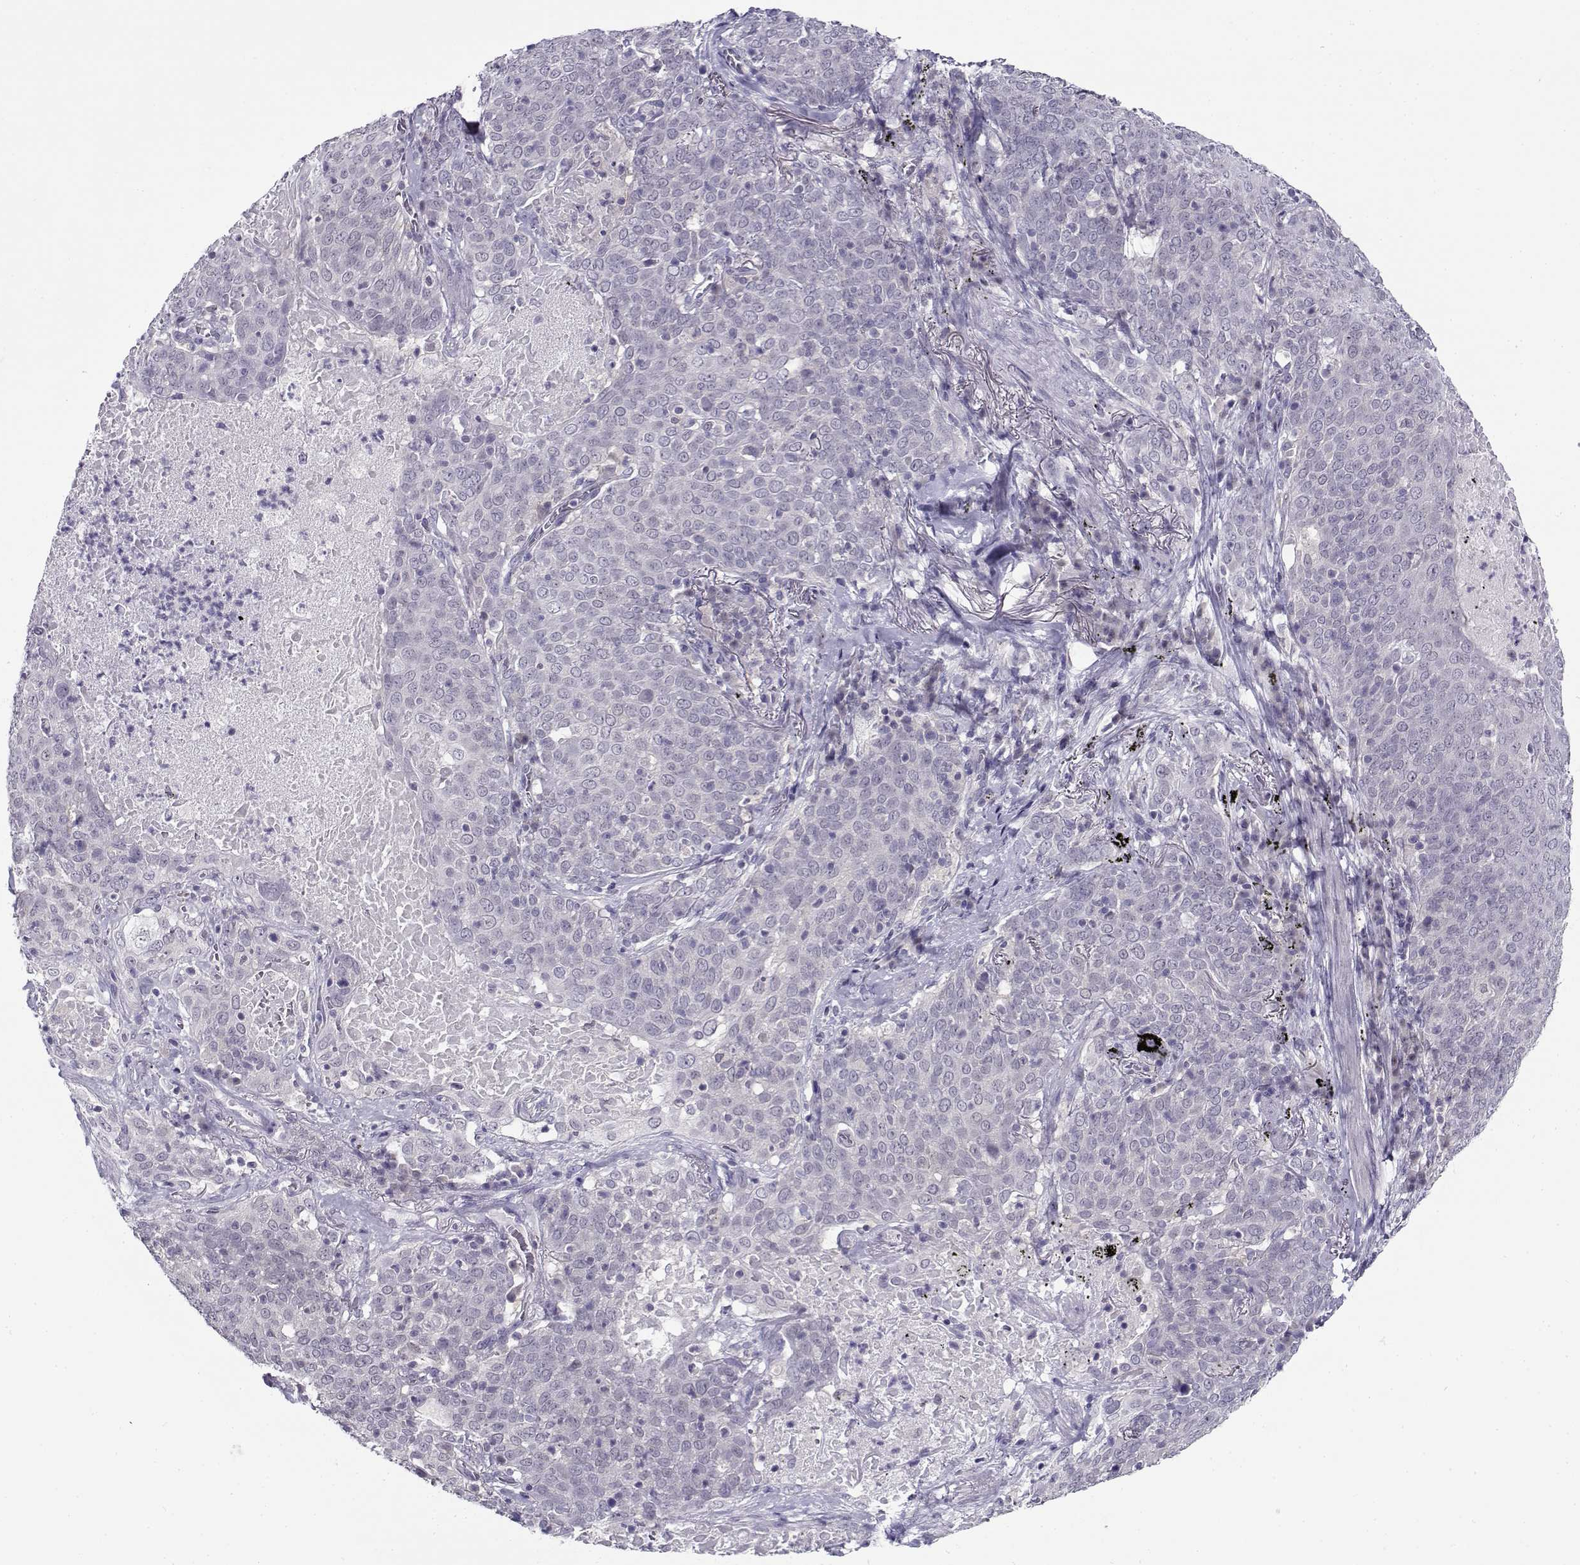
{"staining": {"intensity": "negative", "quantity": "none", "location": "none"}, "tissue": "lung cancer", "cell_type": "Tumor cells", "image_type": "cancer", "snomed": [{"axis": "morphology", "description": "Squamous cell carcinoma, NOS"}, {"axis": "topography", "description": "Lung"}], "caption": "This micrograph is of lung cancer (squamous cell carcinoma) stained with immunohistochemistry (IHC) to label a protein in brown with the nuclei are counter-stained blue. There is no staining in tumor cells. (DAB (3,3'-diaminobenzidine) immunohistochemistry with hematoxylin counter stain).", "gene": "FEZF1", "patient": {"sex": "male", "age": 82}}